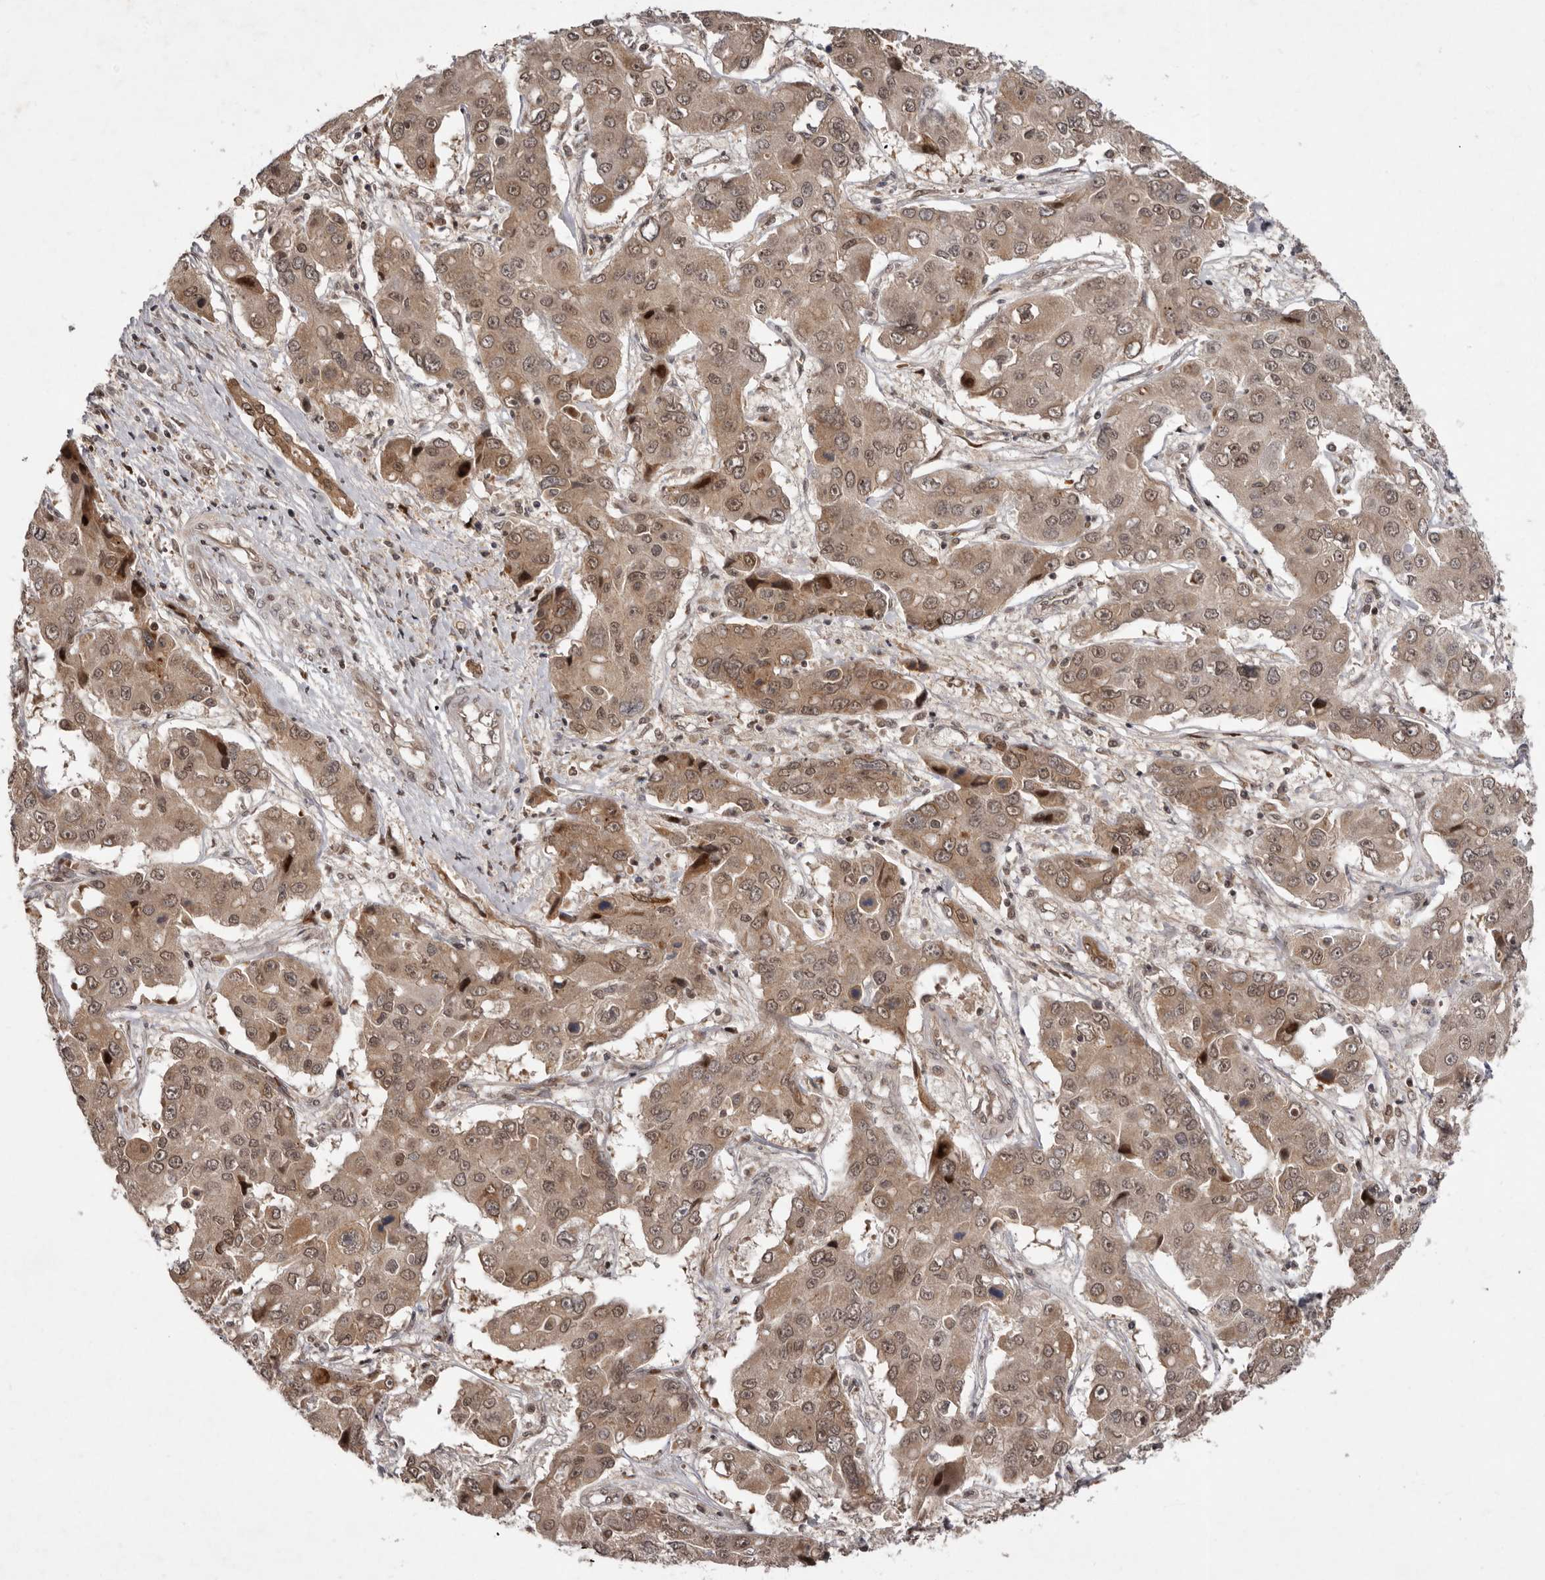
{"staining": {"intensity": "moderate", "quantity": ">75%", "location": "cytoplasmic/membranous,nuclear"}, "tissue": "liver cancer", "cell_type": "Tumor cells", "image_type": "cancer", "snomed": [{"axis": "morphology", "description": "Cholangiocarcinoma"}, {"axis": "topography", "description": "Liver"}], "caption": "Immunohistochemistry (IHC) of liver cancer (cholangiocarcinoma) shows medium levels of moderate cytoplasmic/membranous and nuclear positivity in about >75% of tumor cells.", "gene": "ABL1", "patient": {"sex": "male", "age": 67}}